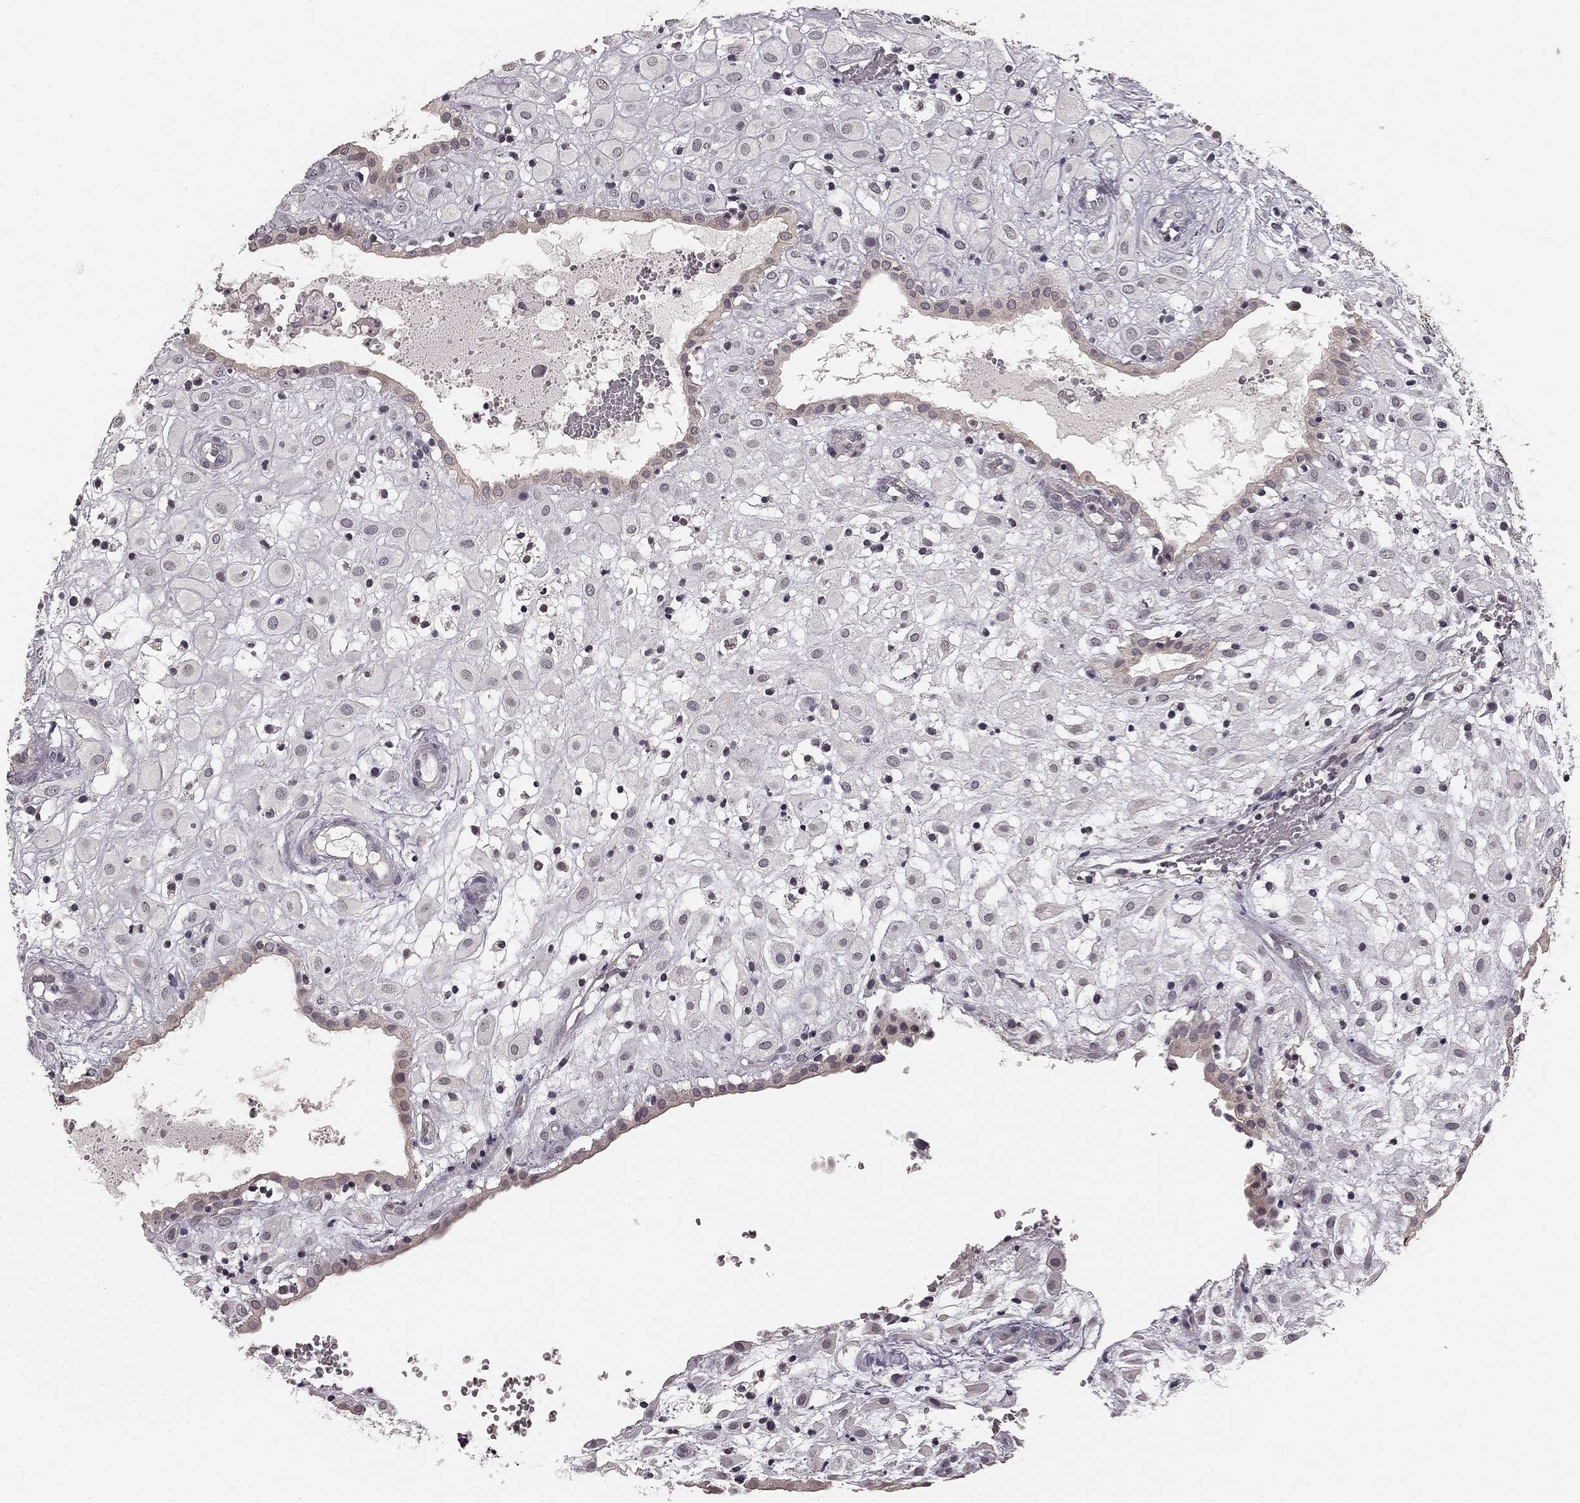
{"staining": {"intensity": "weak", "quantity": "<25%", "location": "cytoplasmic/membranous"}, "tissue": "placenta", "cell_type": "Decidual cells", "image_type": "normal", "snomed": [{"axis": "morphology", "description": "Normal tissue, NOS"}, {"axis": "topography", "description": "Placenta"}], "caption": "High power microscopy histopathology image of an immunohistochemistry (IHC) micrograph of normal placenta, revealing no significant expression in decidual cells. The staining was performed using DAB (3,3'-diaminobenzidine) to visualize the protein expression in brown, while the nuclei were stained in blue with hematoxylin (Magnification: 20x).", "gene": "HCN4", "patient": {"sex": "female", "age": 24}}